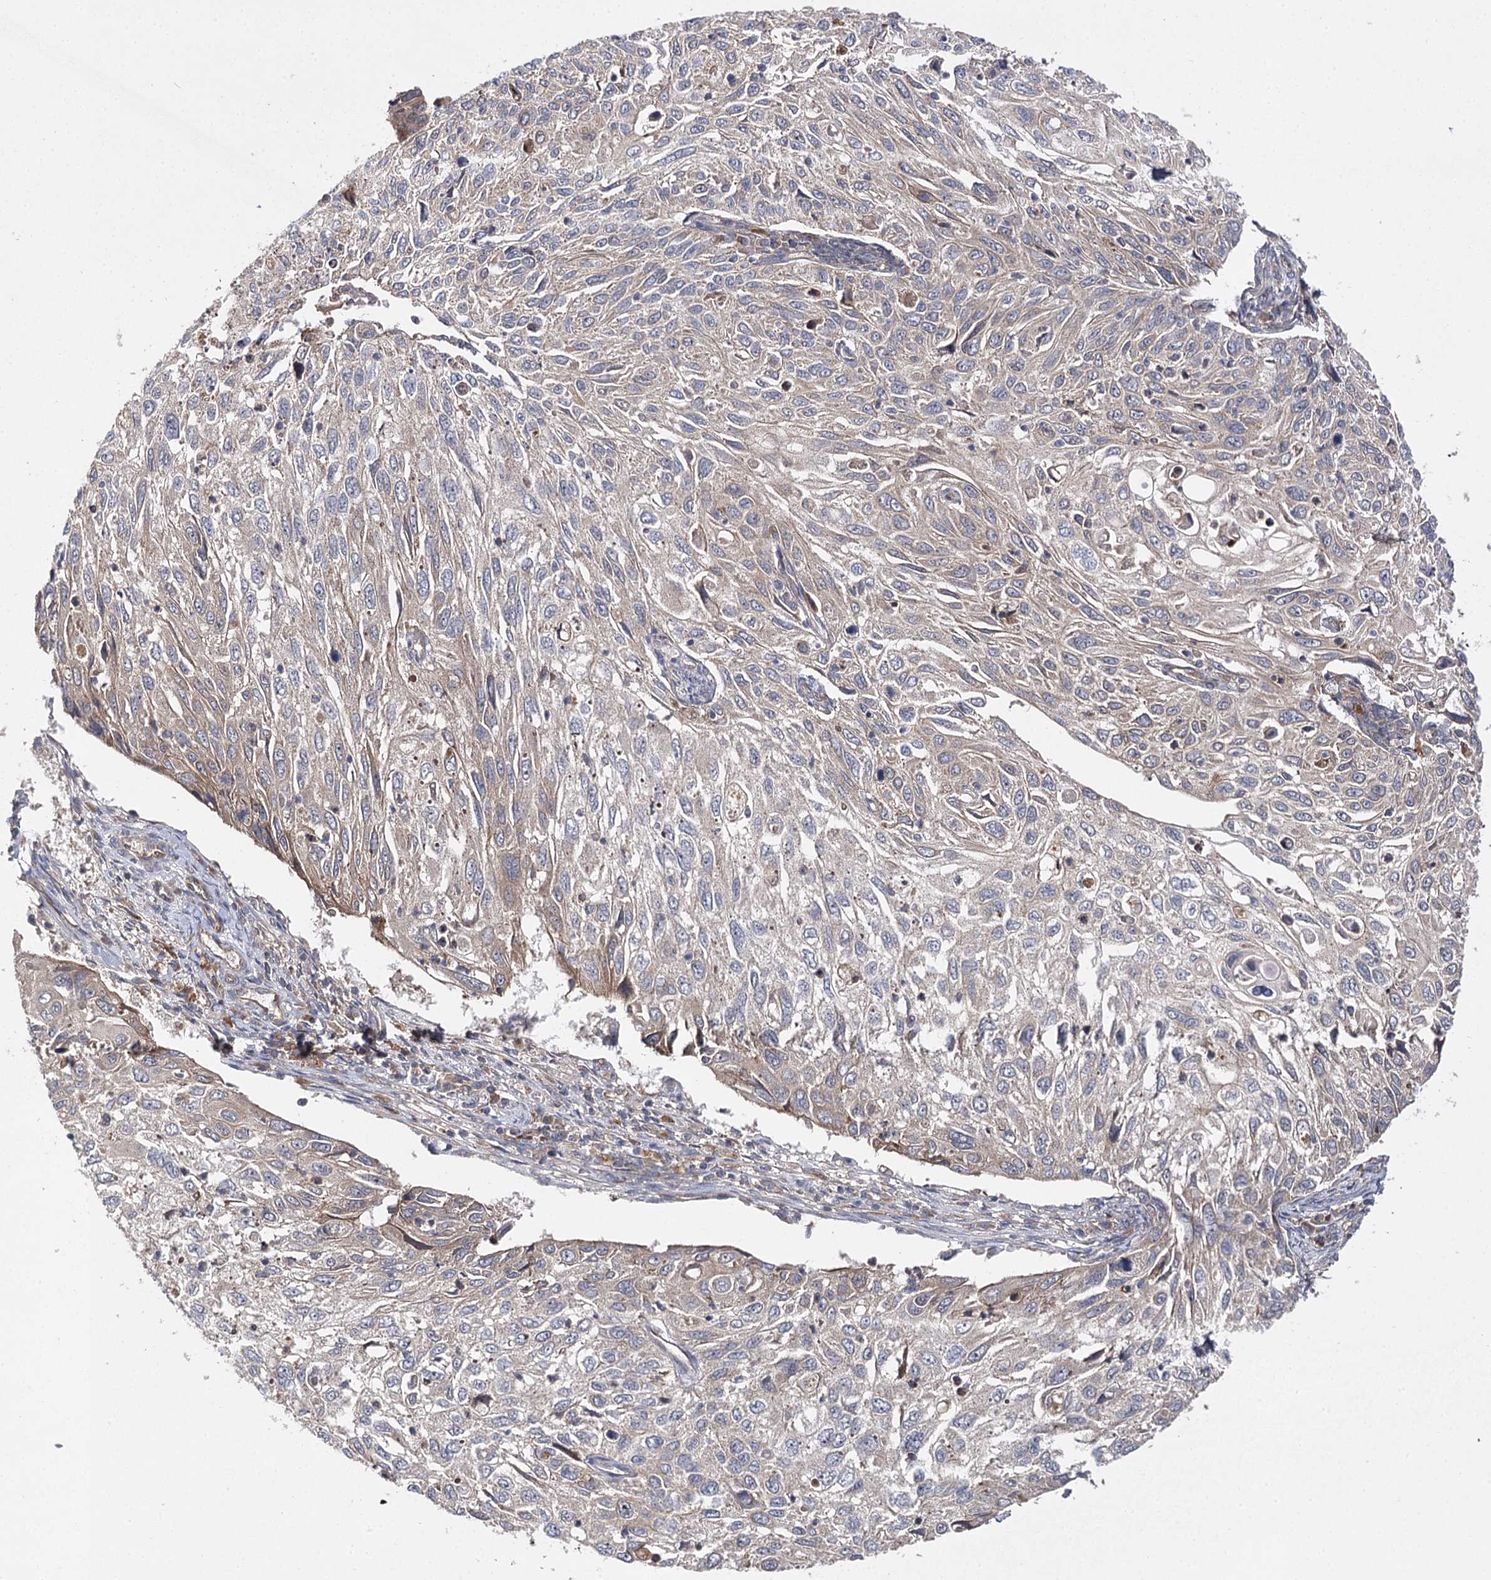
{"staining": {"intensity": "negative", "quantity": "none", "location": "none"}, "tissue": "cervical cancer", "cell_type": "Tumor cells", "image_type": "cancer", "snomed": [{"axis": "morphology", "description": "Squamous cell carcinoma, NOS"}, {"axis": "topography", "description": "Cervix"}], "caption": "This is a image of immunohistochemistry staining of cervical squamous cell carcinoma, which shows no positivity in tumor cells. (DAB (3,3'-diaminobenzidine) immunohistochemistry with hematoxylin counter stain).", "gene": "BCR", "patient": {"sex": "female", "age": 70}}